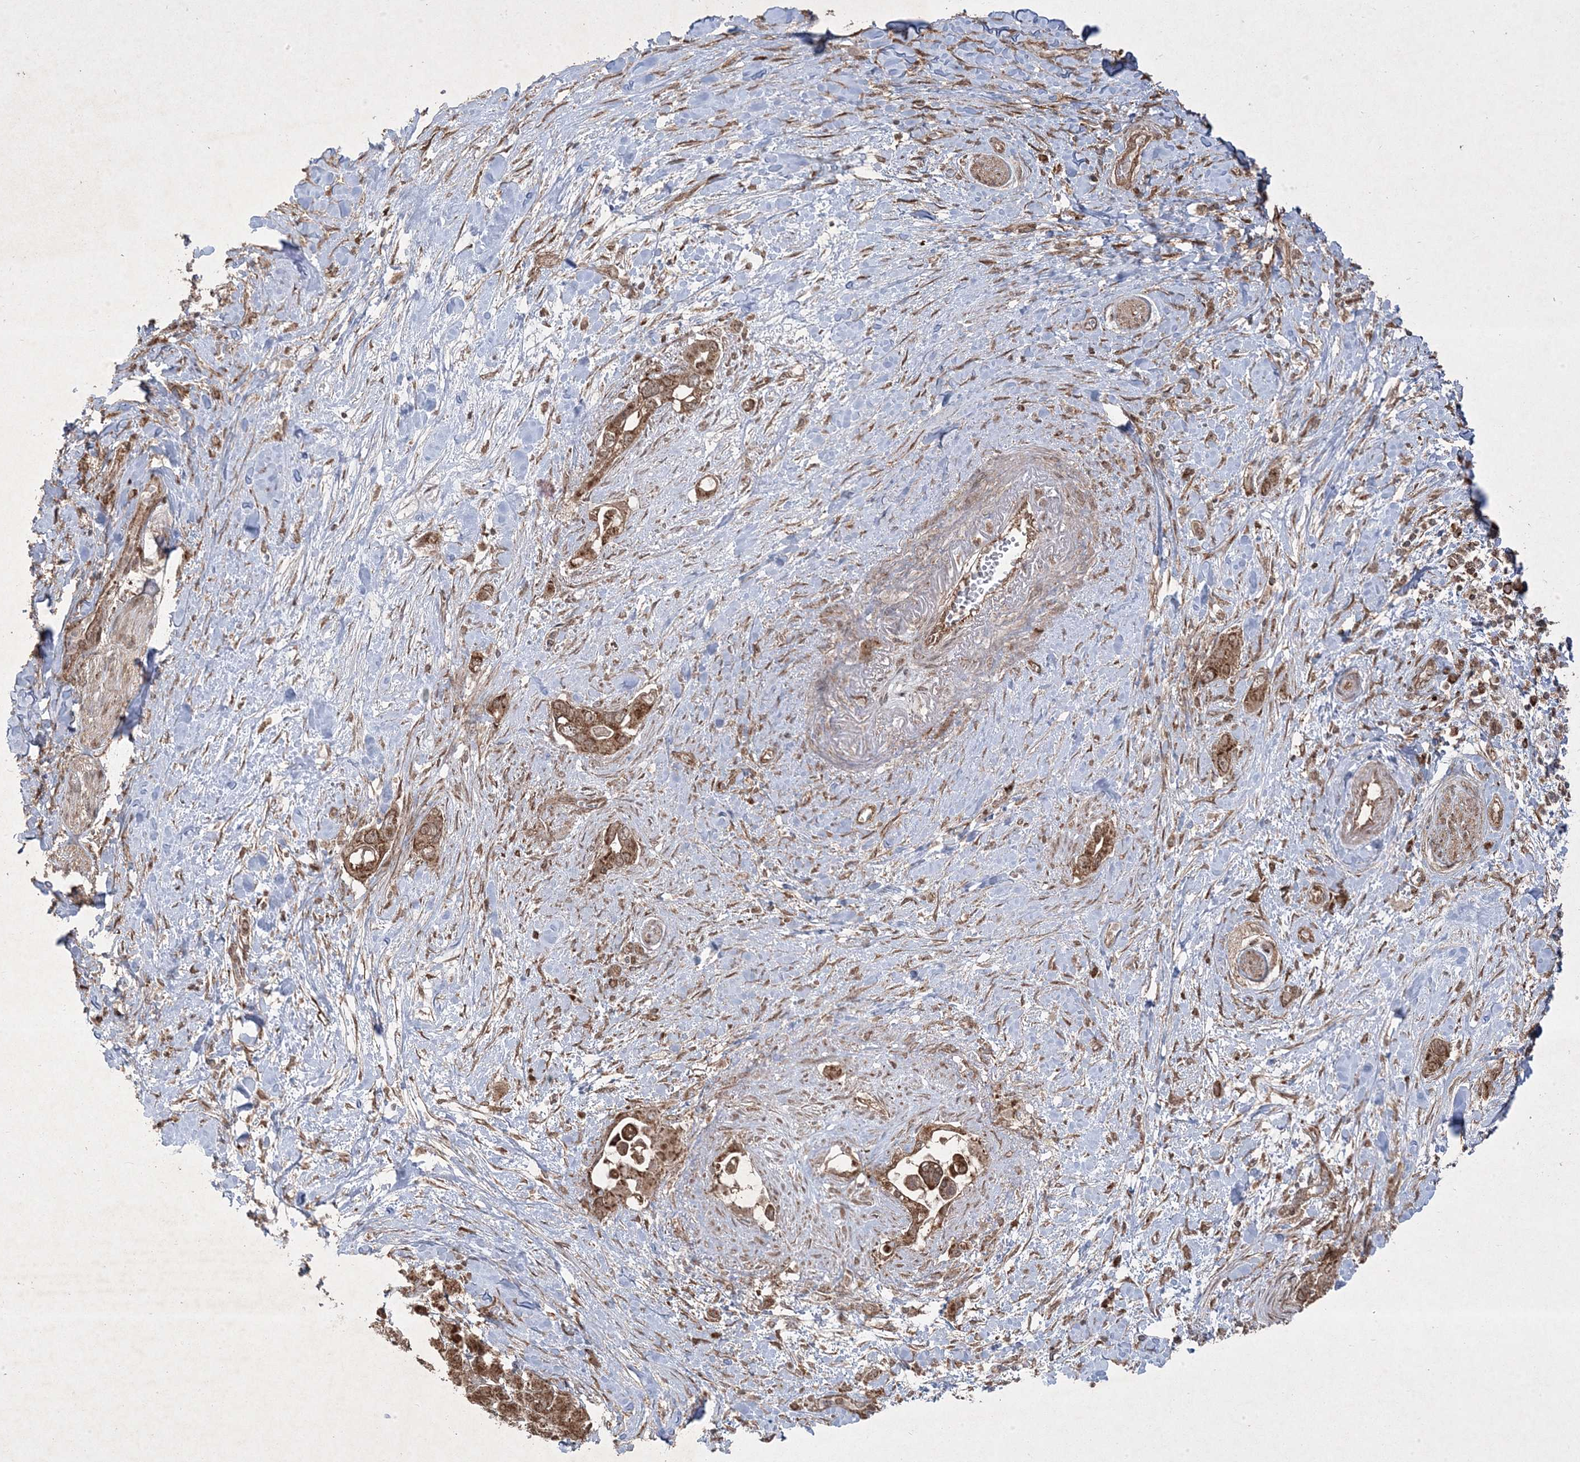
{"staining": {"intensity": "moderate", "quantity": ">75%", "location": "cytoplasmic/membranous,nuclear"}, "tissue": "pancreatic cancer", "cell_type": "Tumor cells", "image_type": "cancer", "snomed": [{"axis": "morphology", "description": "Inflammation, NOS"}, {"axis": "morphology", "description": "Adenocarcinoma, NOS"}, {"axis": "topography", "description": "Pancreas"}], "caption": "Tumor cells show medium levels of moderate cytoplasmic/membranous and nuclear expression in approximately >75% of cells in human adenocarcinoma (pancreatic). The staining was performed using DAB to visualize the protein expression in brown, while the nuclei were stained in blue with hematoxylin (Magnification: 20x).", "gene": "PLEKHM2", "patient": {"sex": "female", "age": 56}}